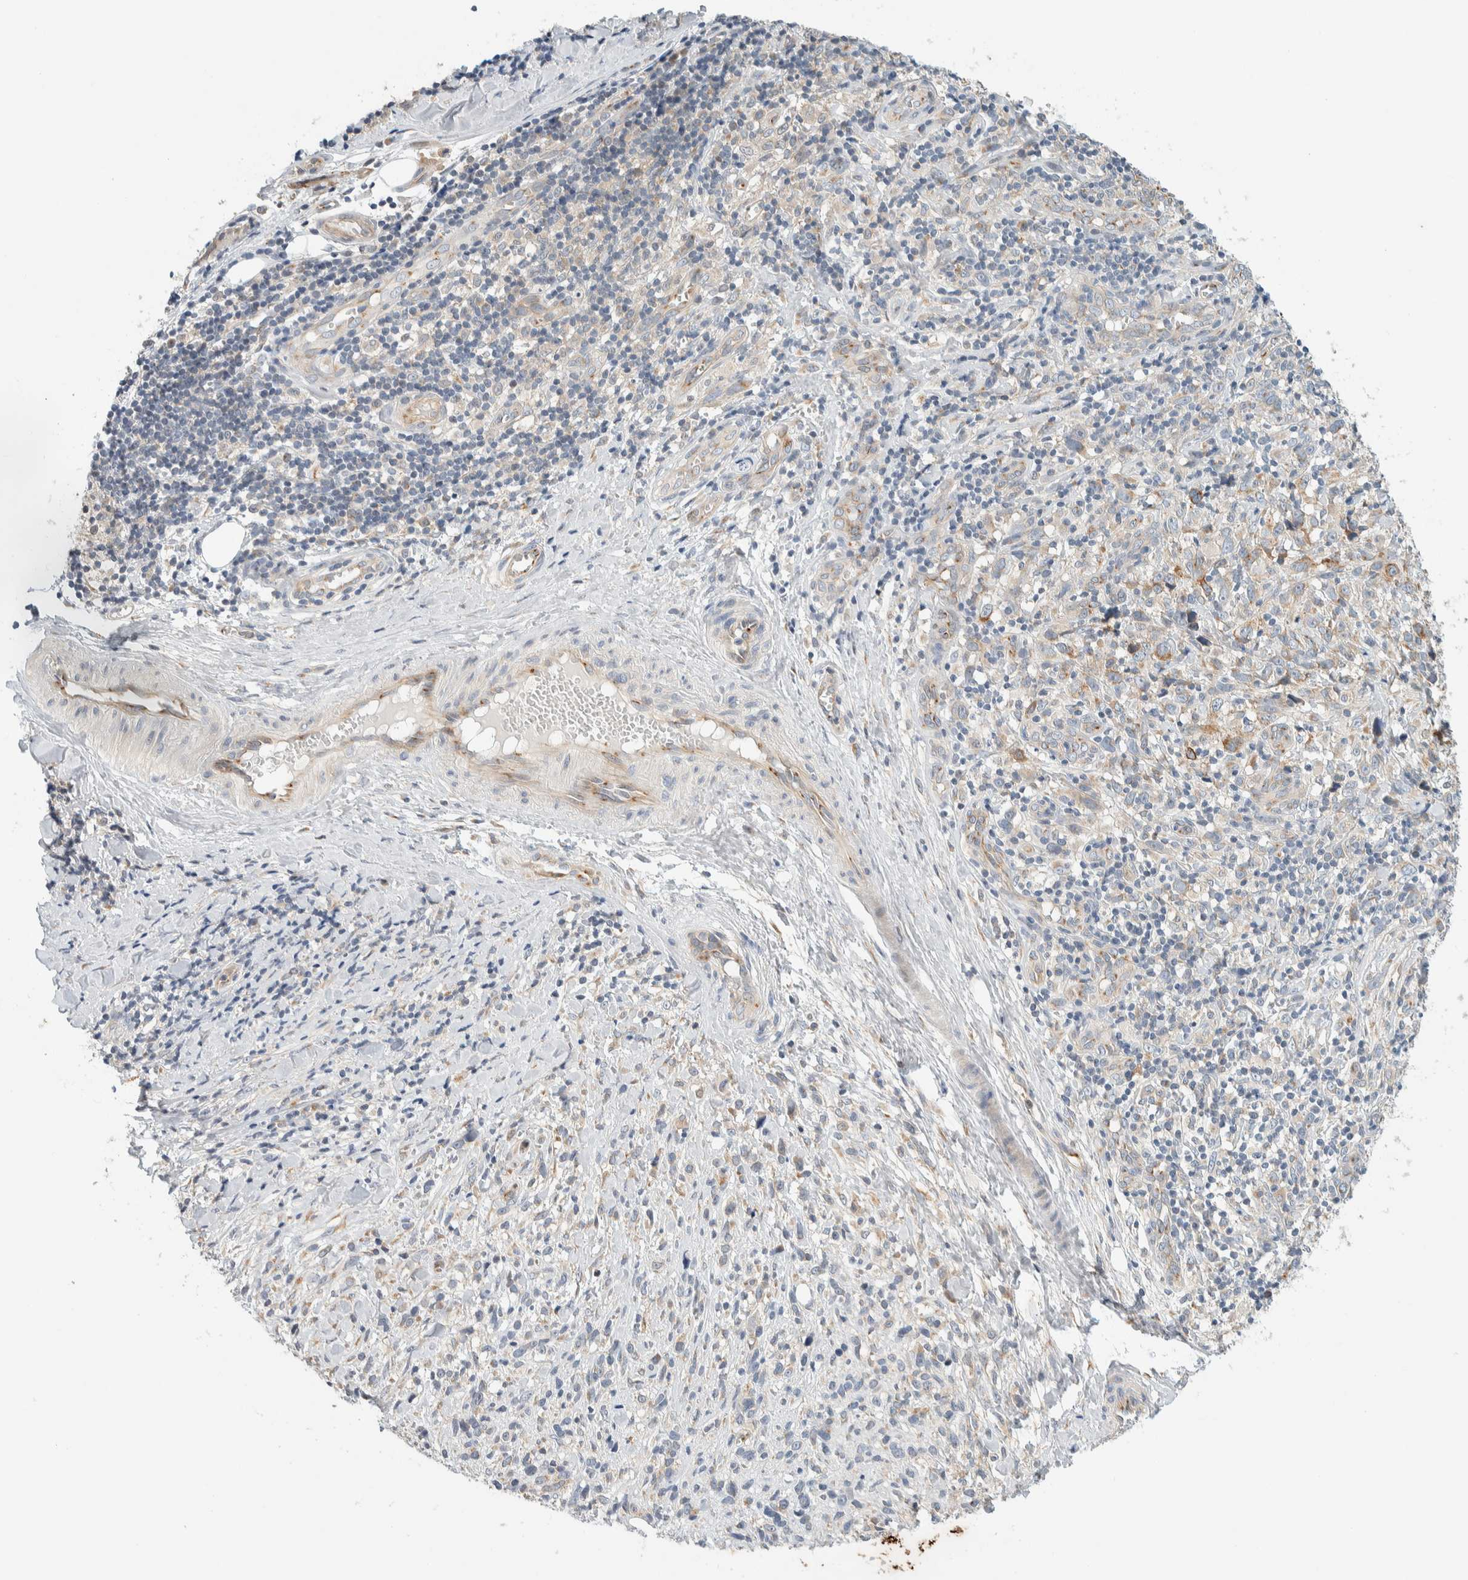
{"staining": {"intensity": "moderate", "quantity": "<25%", "location": "cytoplasmic/membranous"}, "tissue": "melanoma", "cell_type": "Tumor cells", "image_type": "cancer", "snomed": [{"axis": "morphology", "description": "Malignant melanoma, NOS"}, {"axis": "topography", "description": "Skin"}], "caption": "IHC photomicrograph of human melanoma stained for a protein (brown), which demonstrates low levels of moderate cytoplasmic/membranous expression in approximately <25% of tumor cells.", "gene": "TMEM184B", "patient": {"sex": "female", "age": 55}}